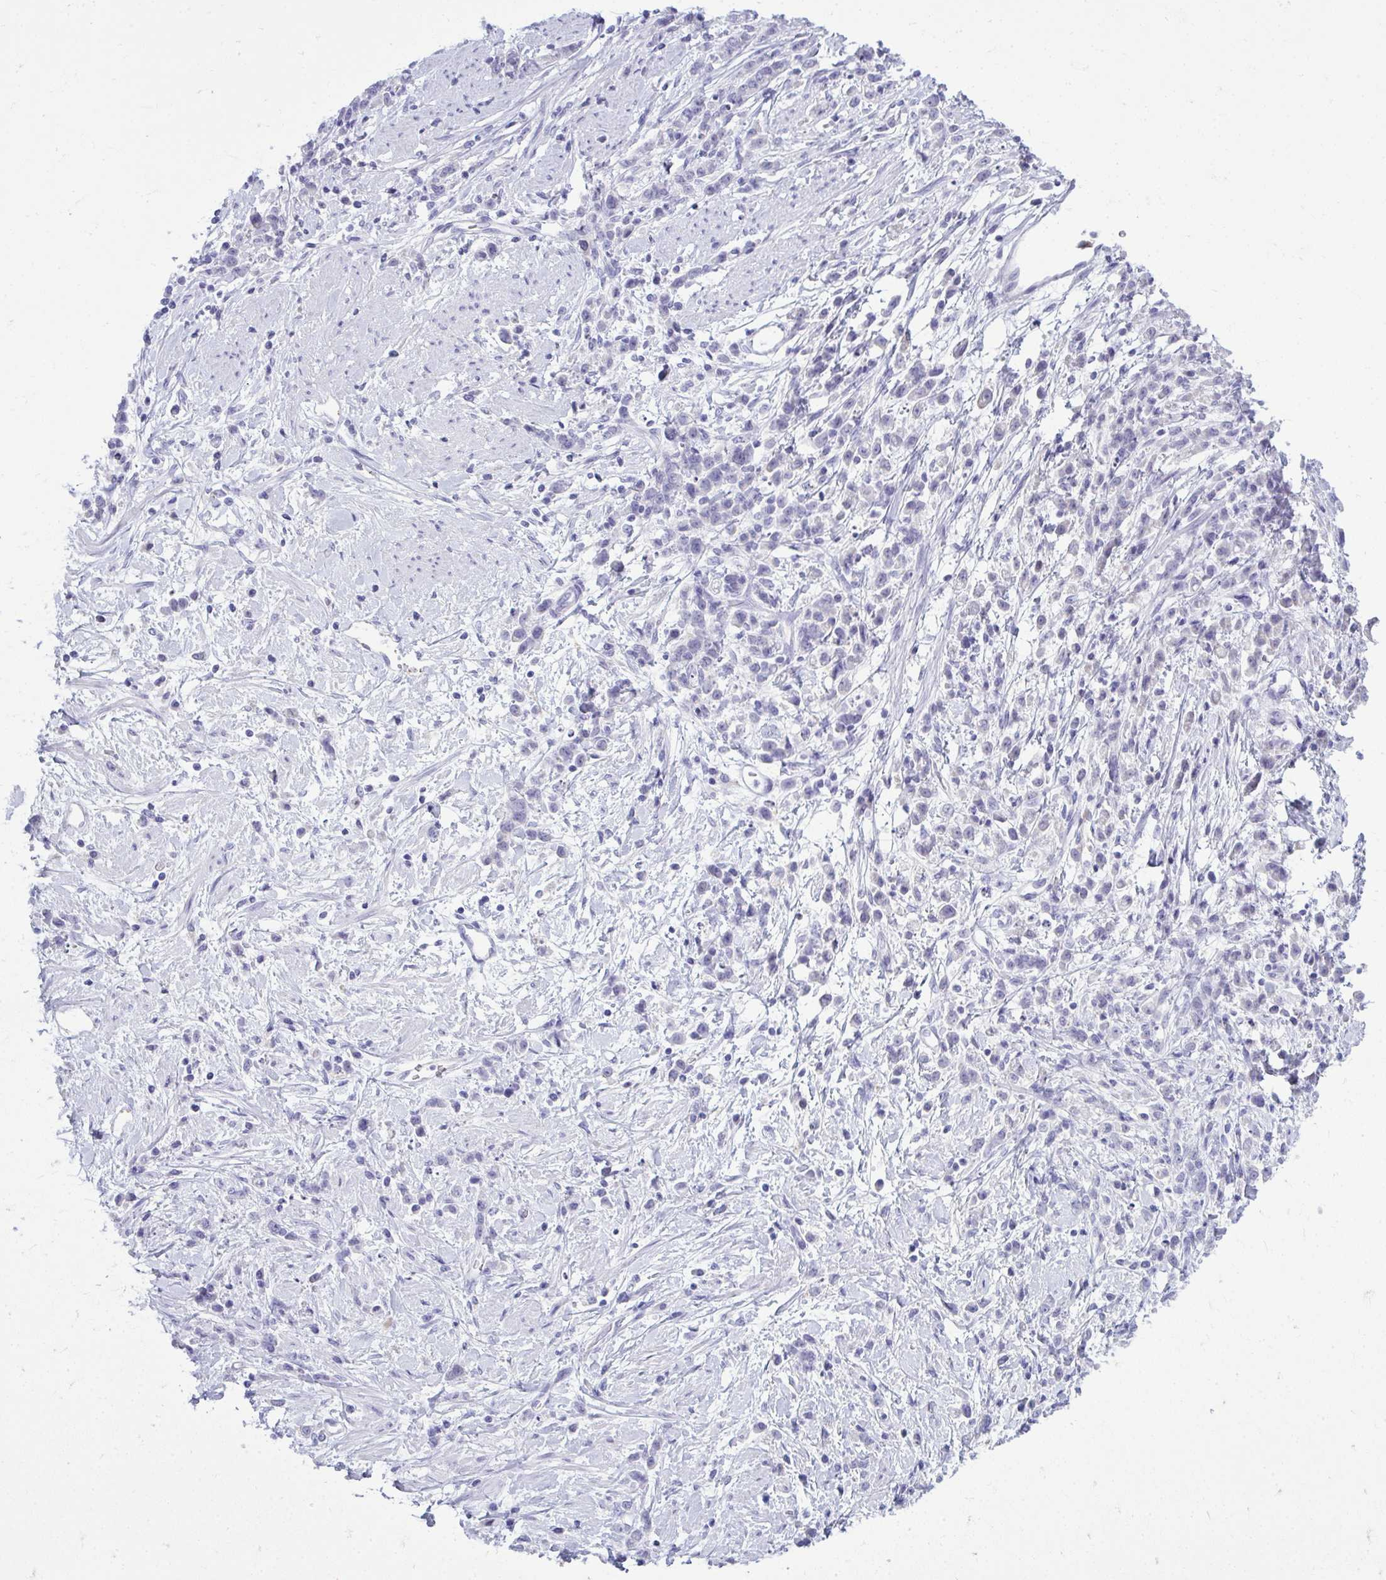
{"staining": {"intensity": "negative", "quantity": "none", "location": "none"}, "tissue": "stomach cancer", "cell_type": "Tumor cells", "image_type": "cancer", "snomed": [{"axis": "morphology", "description": "Adenocarcinoma, NOS"}, {"axis": "topography", "description": "Stomach"}], "caption": "A photomicrograph of stomach cancer stained for a protein exhibits no brown staining in tumor cells.", "gene": "QDPR", "patient": {"sex": "female", "age": 60}}